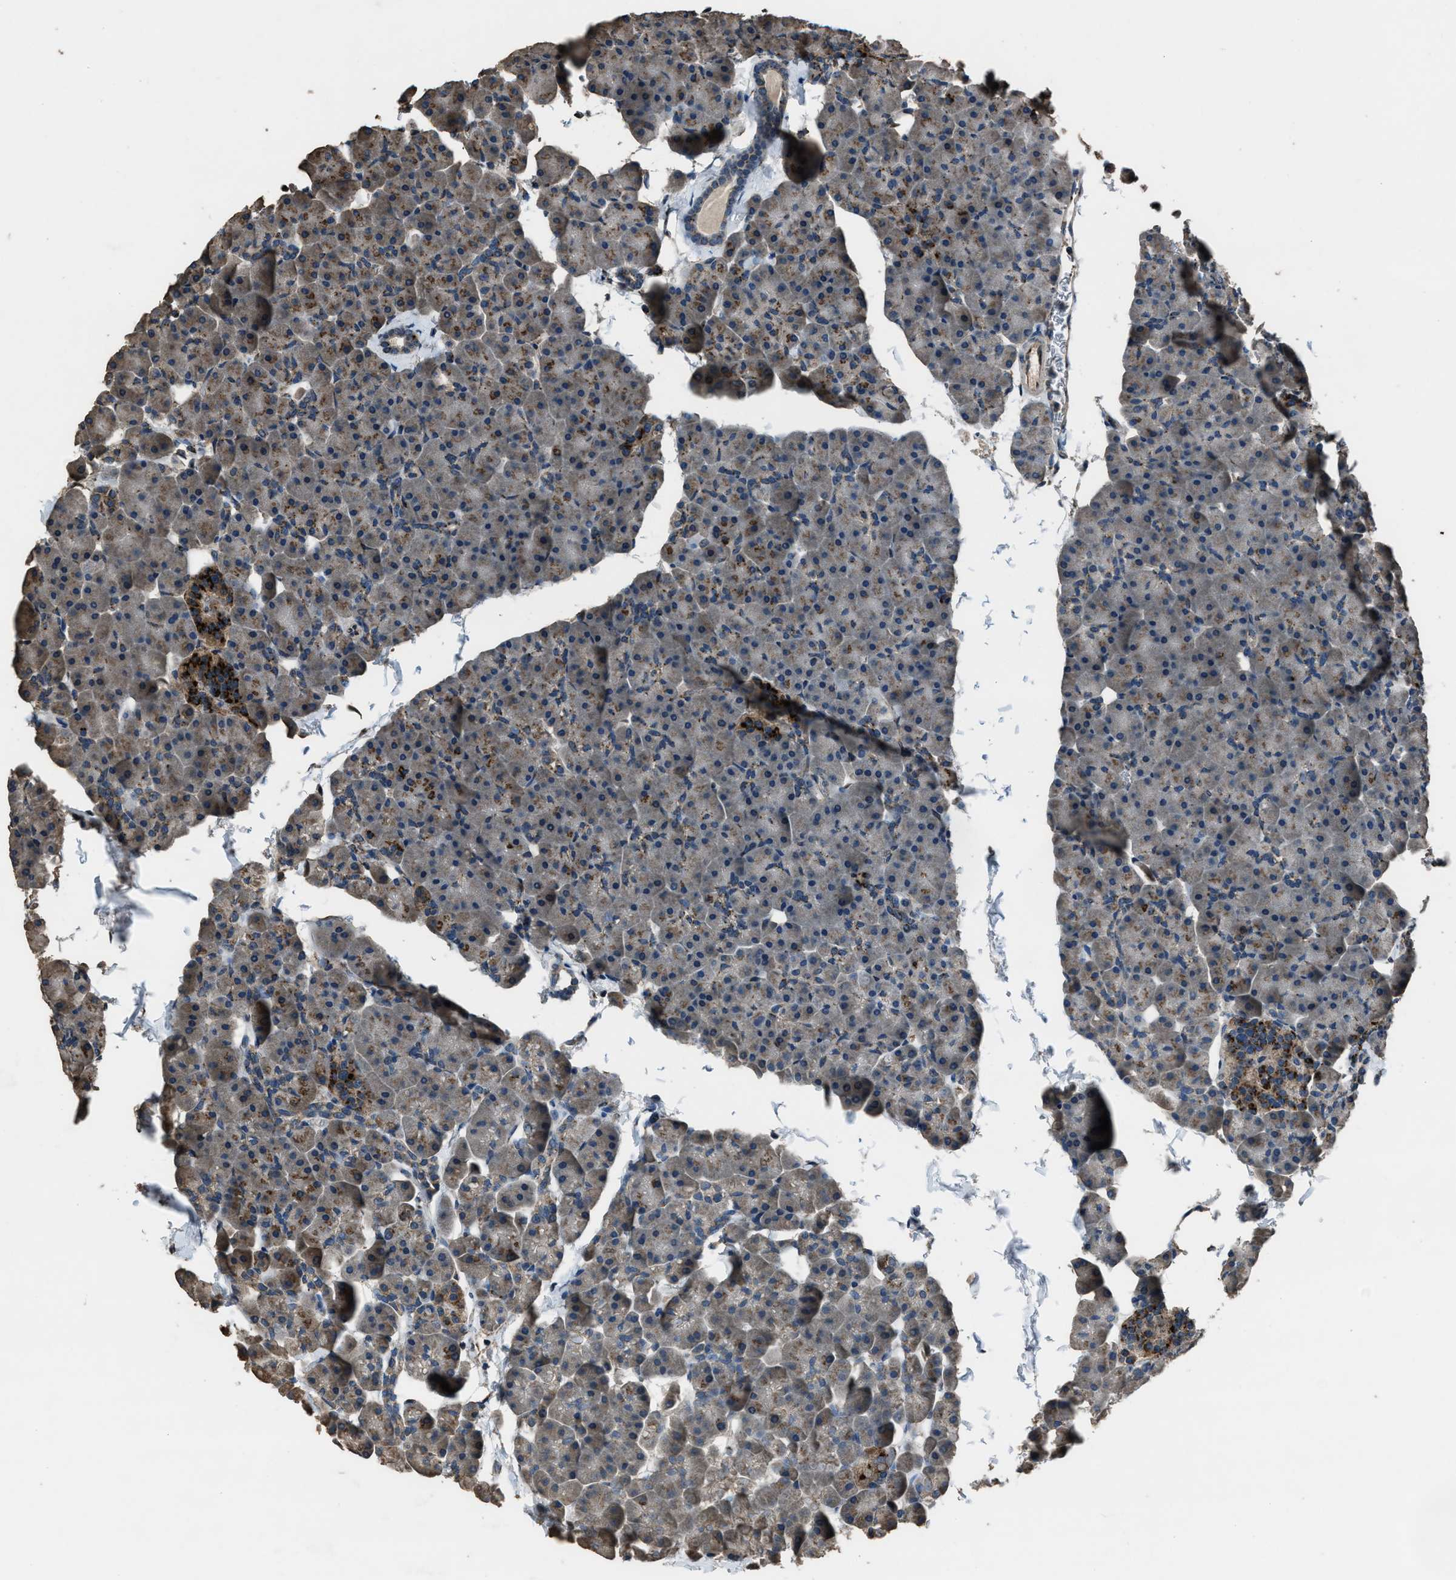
{"staining": {"intensity": "moderate", "quantity": "25%-75%", "location": "cytoplasmic/membranous"}, "tissue": "pancreas", "cell_type": "Exocrine glandular cells", "image_type": "normal", "snomed": [{"axis": "morphology", "description": "Normal tissue, NOS"}, {"axis": "topography", "description": "Pancreas"}], "caption": "An image of pancreas stained for a protein displays moderate cytoplasmic/membranous brown staining in exocrine glandular cells. Using DAB (3,3'-diaminobenzidine) (brown) and hematoxylin (blue) stains, captured at high magnification using brightfield microscopy.", "gene": "SLC38A10", "patient": {"sex": "male", "age": 35}}